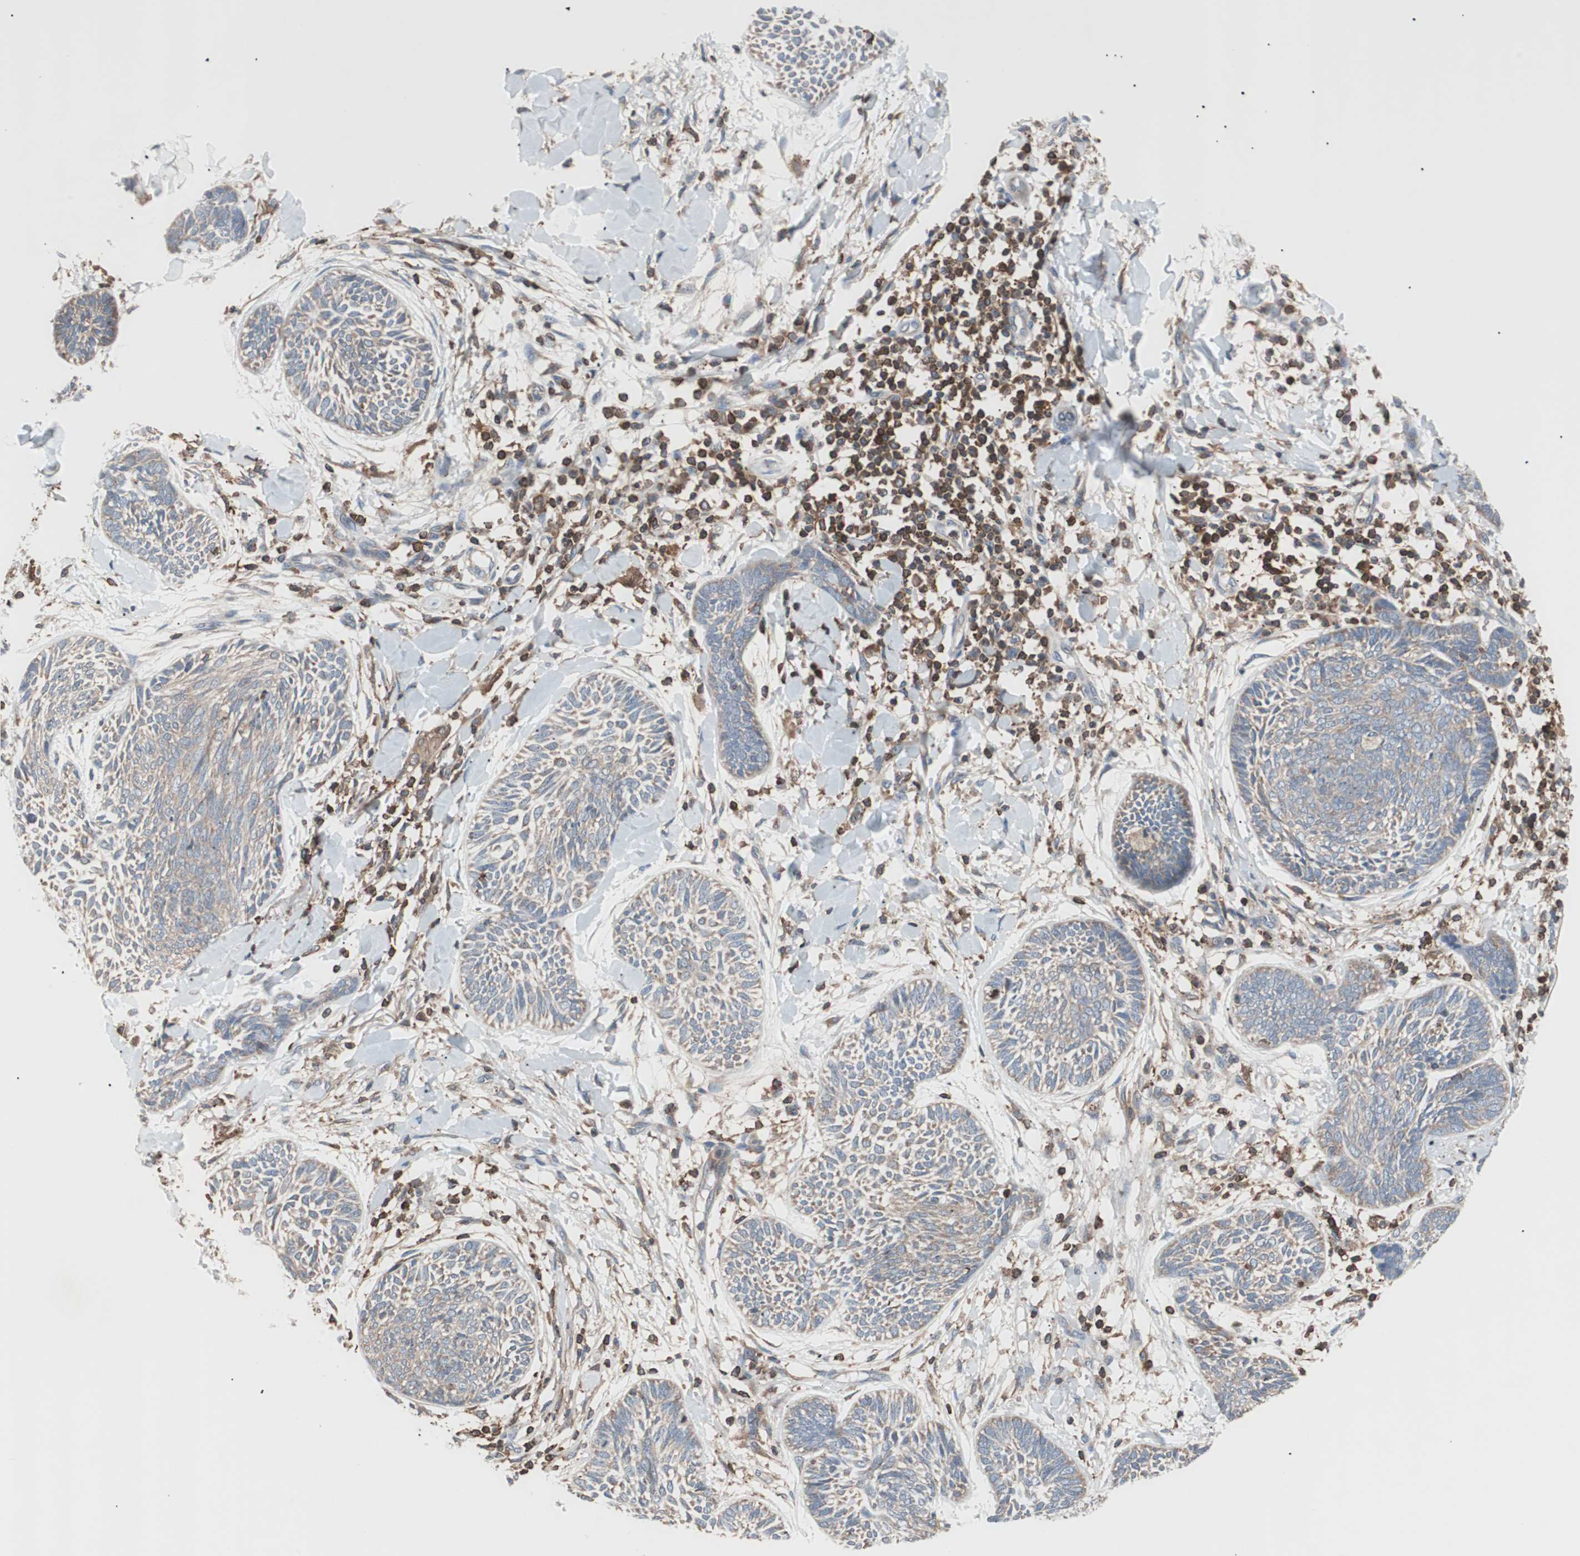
{"staining": {"intensity": "moderate", "quantity": ">75%", "location": "cytoplasmic/membranous"}, "tissue": "skin cancer", "cell_type": "Tumor cells", "image_type": "cancer", "snomed": [{"axis": "morphology", "description": "Papilloma, NOS"}, {"axis": "morphology", "description": "Basal cell carcinoma"}, {"axis": "topography", "description": "Skin"}], "caption": "Immunohistochemical staining of skin cancer demonstrates medium levels of moderate cytoplasmic/membranous expression in about >75% of tumor cells.", "gene": "PIK3R1", "patient": {"sex": "male", "age": 87}}